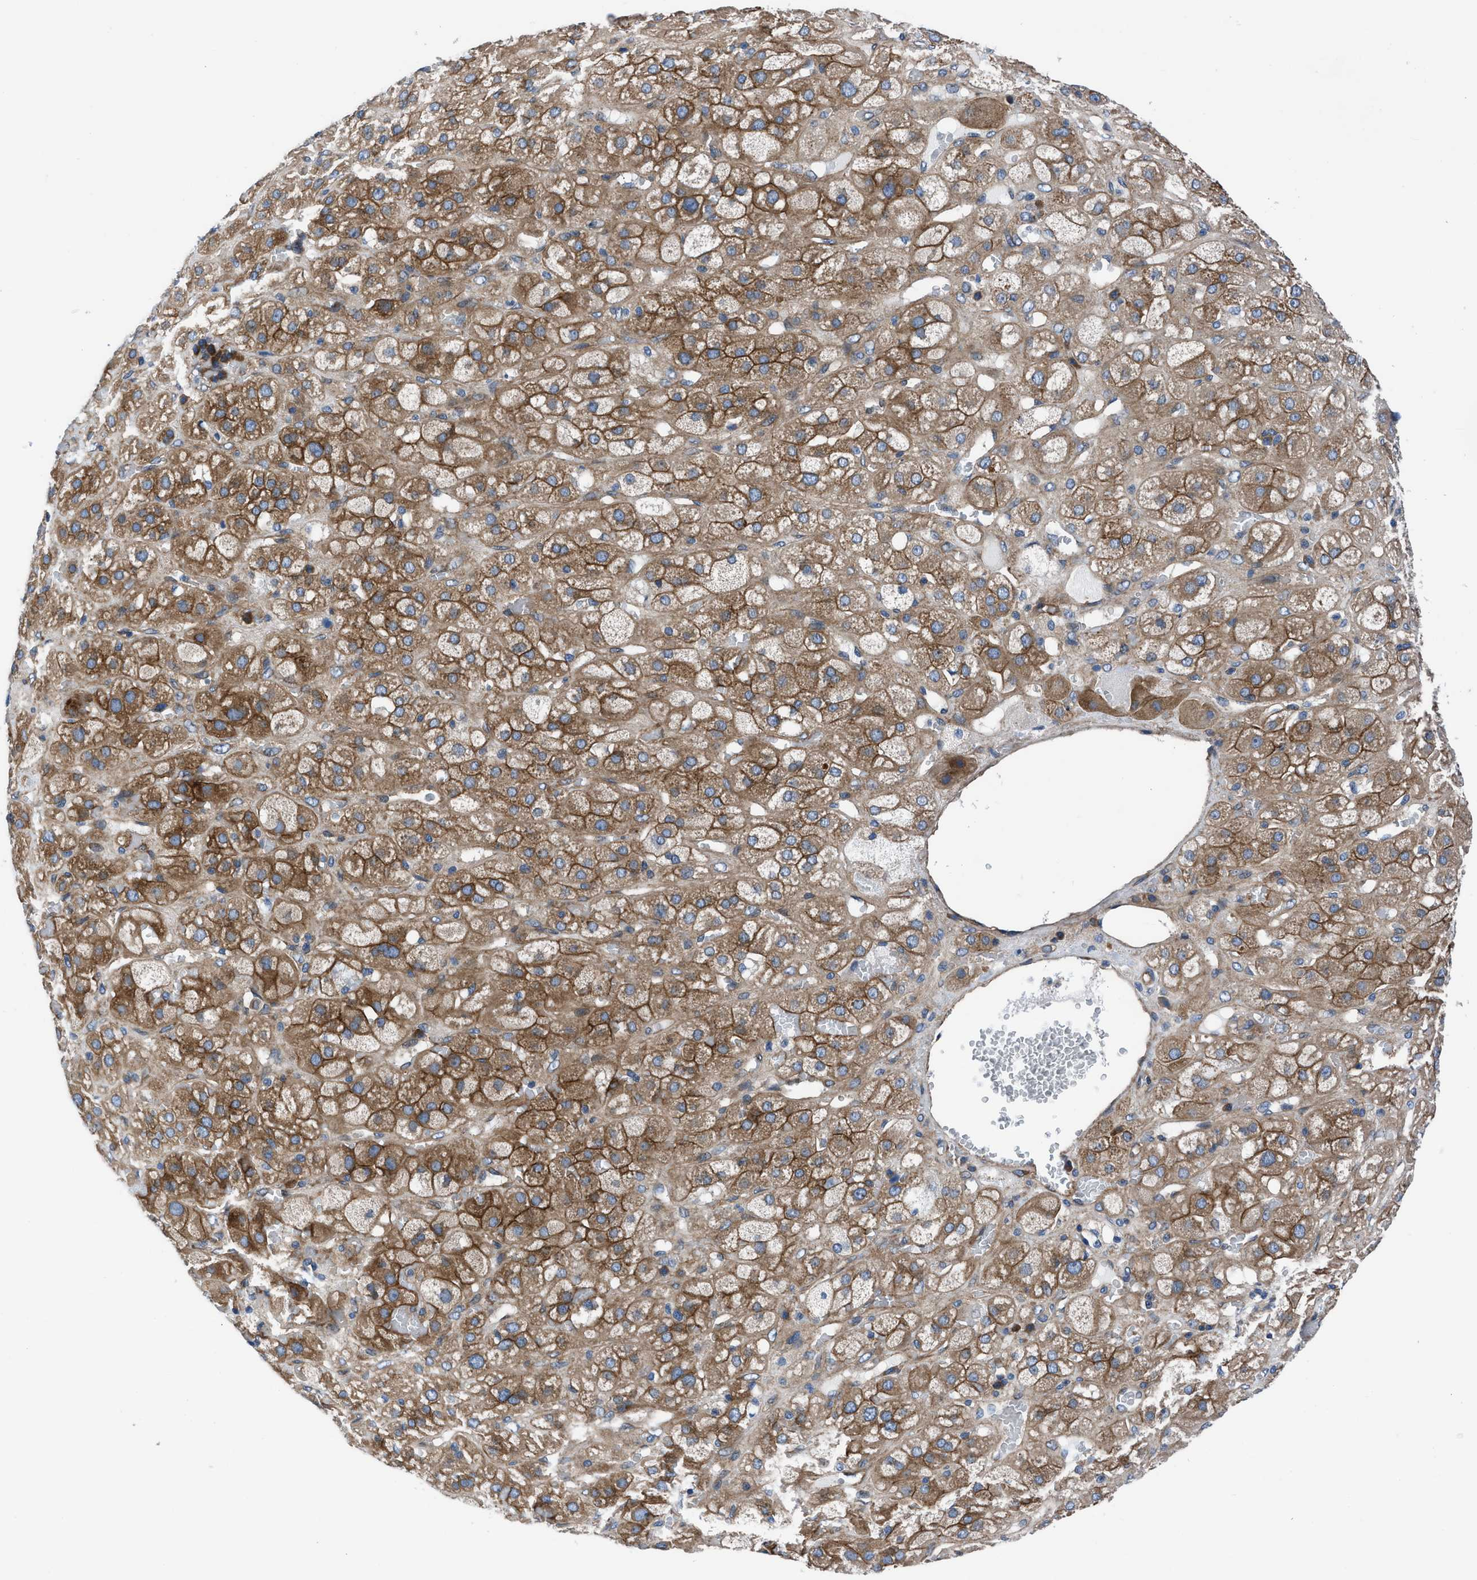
{"staining": {"intensity": "moderate", "quantity": ">75%", "location": "cytoplasmic/membranous"}, "tissue": "adrenal gland", "cell_type": "Glandular cells", "image_type": "normal", "snomed": [{"axis": "morphology", "description": "Normal tissue, NOS"}, {"axis": "topography", "description": "Adrenal gland"}], "caption": "Protein expression analysis of benign human adrenal gland reveals moderate cytoplasmic/membranous expression in approximately >75% of glandular cells.", "gene": "TRIP4", "patient": {"sex": "female", "age": 47}}